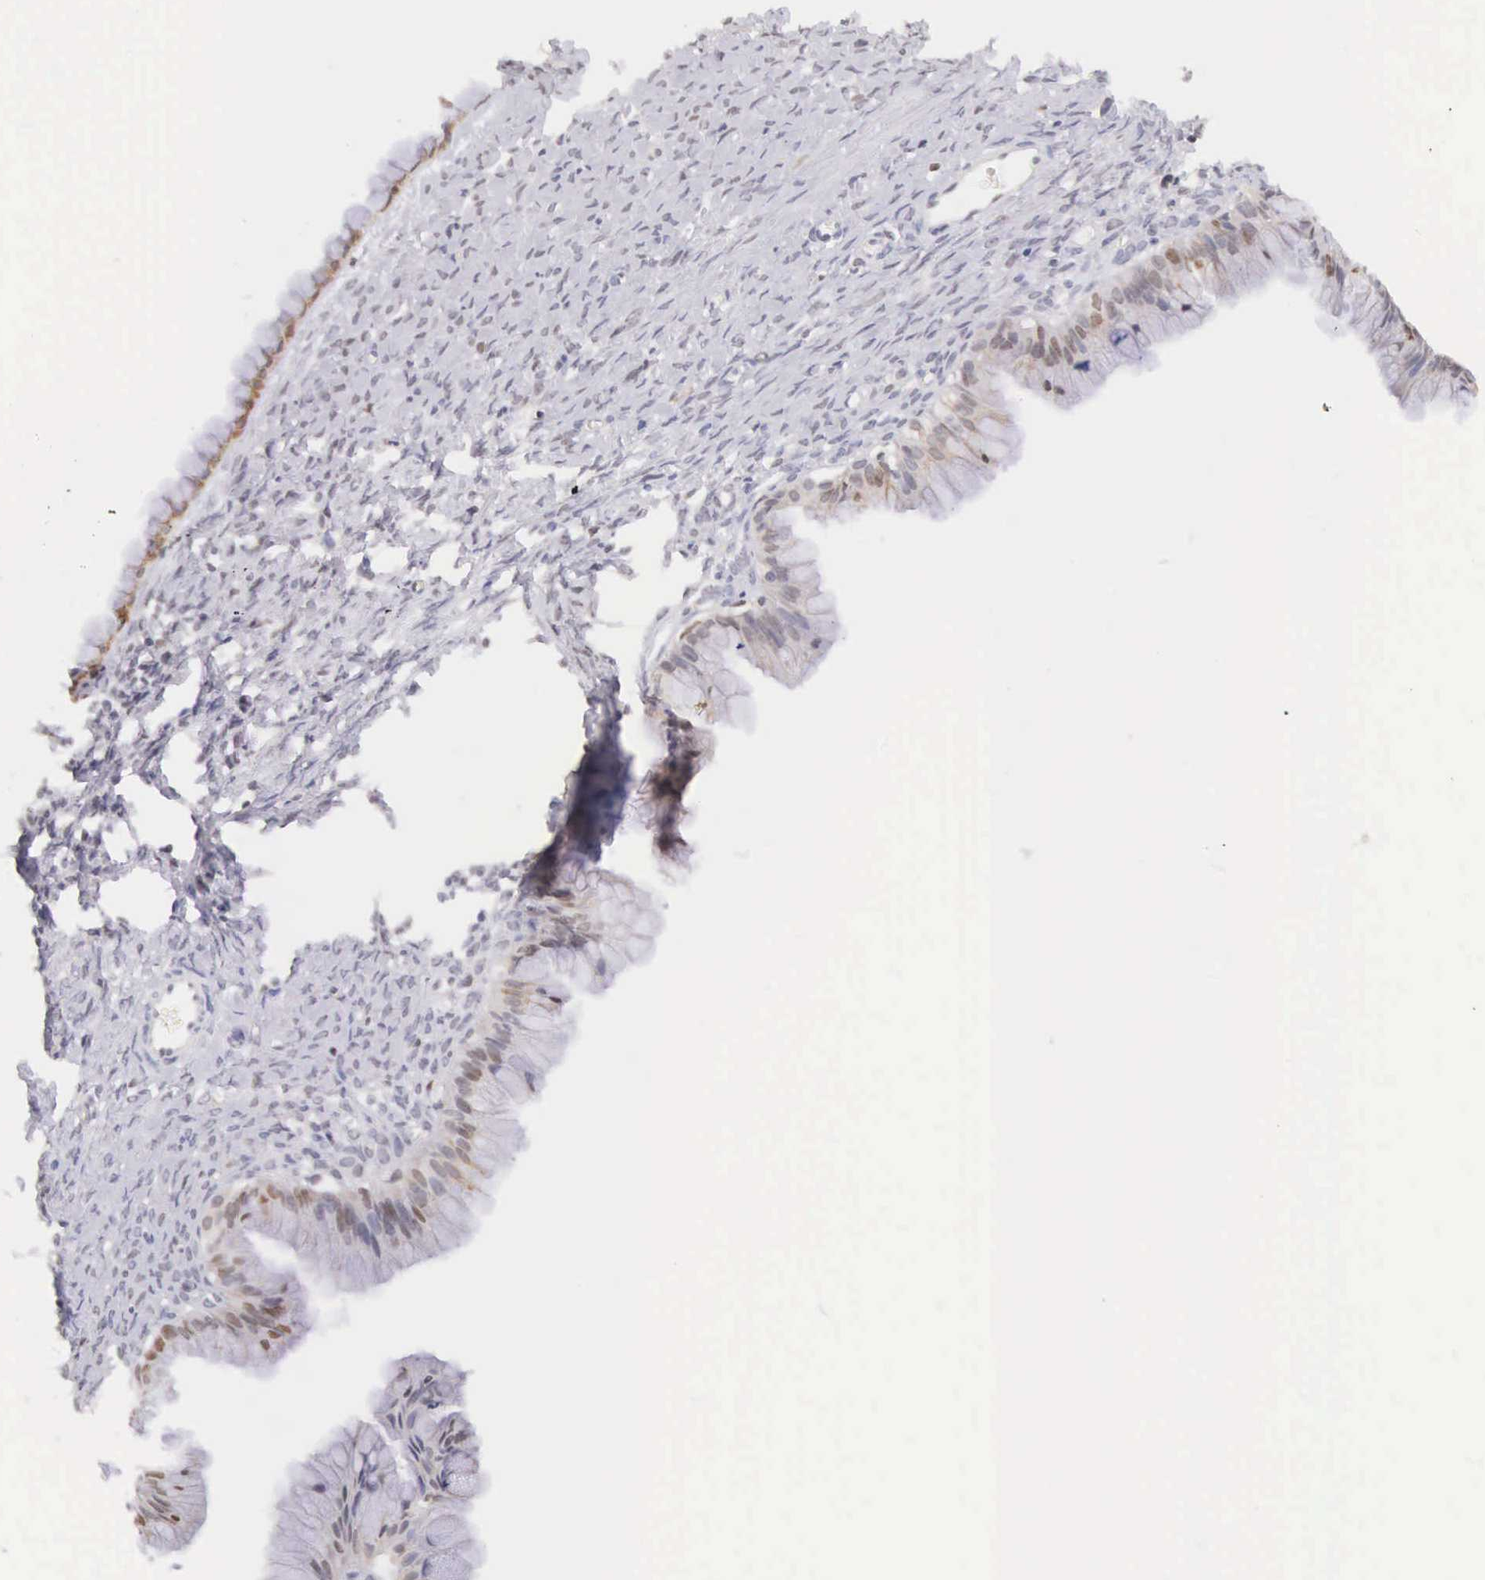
{"staining": {"intensity": "moderate", "quantity": ">75%", "location": "nuclear"}, "tissue": "ovarian cancer", "cell_type": "Tumor cells", "image_type": "cancer", "snomed": [{"axis": "morphology", "description": "Cystadenocarcinoma, mucinous, NOS"}, {"axis": "topography", "description": "Ovary"}], "caption": "The photomicrograph exhibits staining of mucinous cystadenocarcinoma (ovarian), revealing moderate nuclear protein expression (brown color) within tumor cells. The staining is performed using DAB (3,3'-diaminobenzidine) brown chromogen to label protein expression. The nuclei are counter-stained blue using hematoxylin.", "gene": "VRK1", "patient": {"sex": "female", "age": 25}}